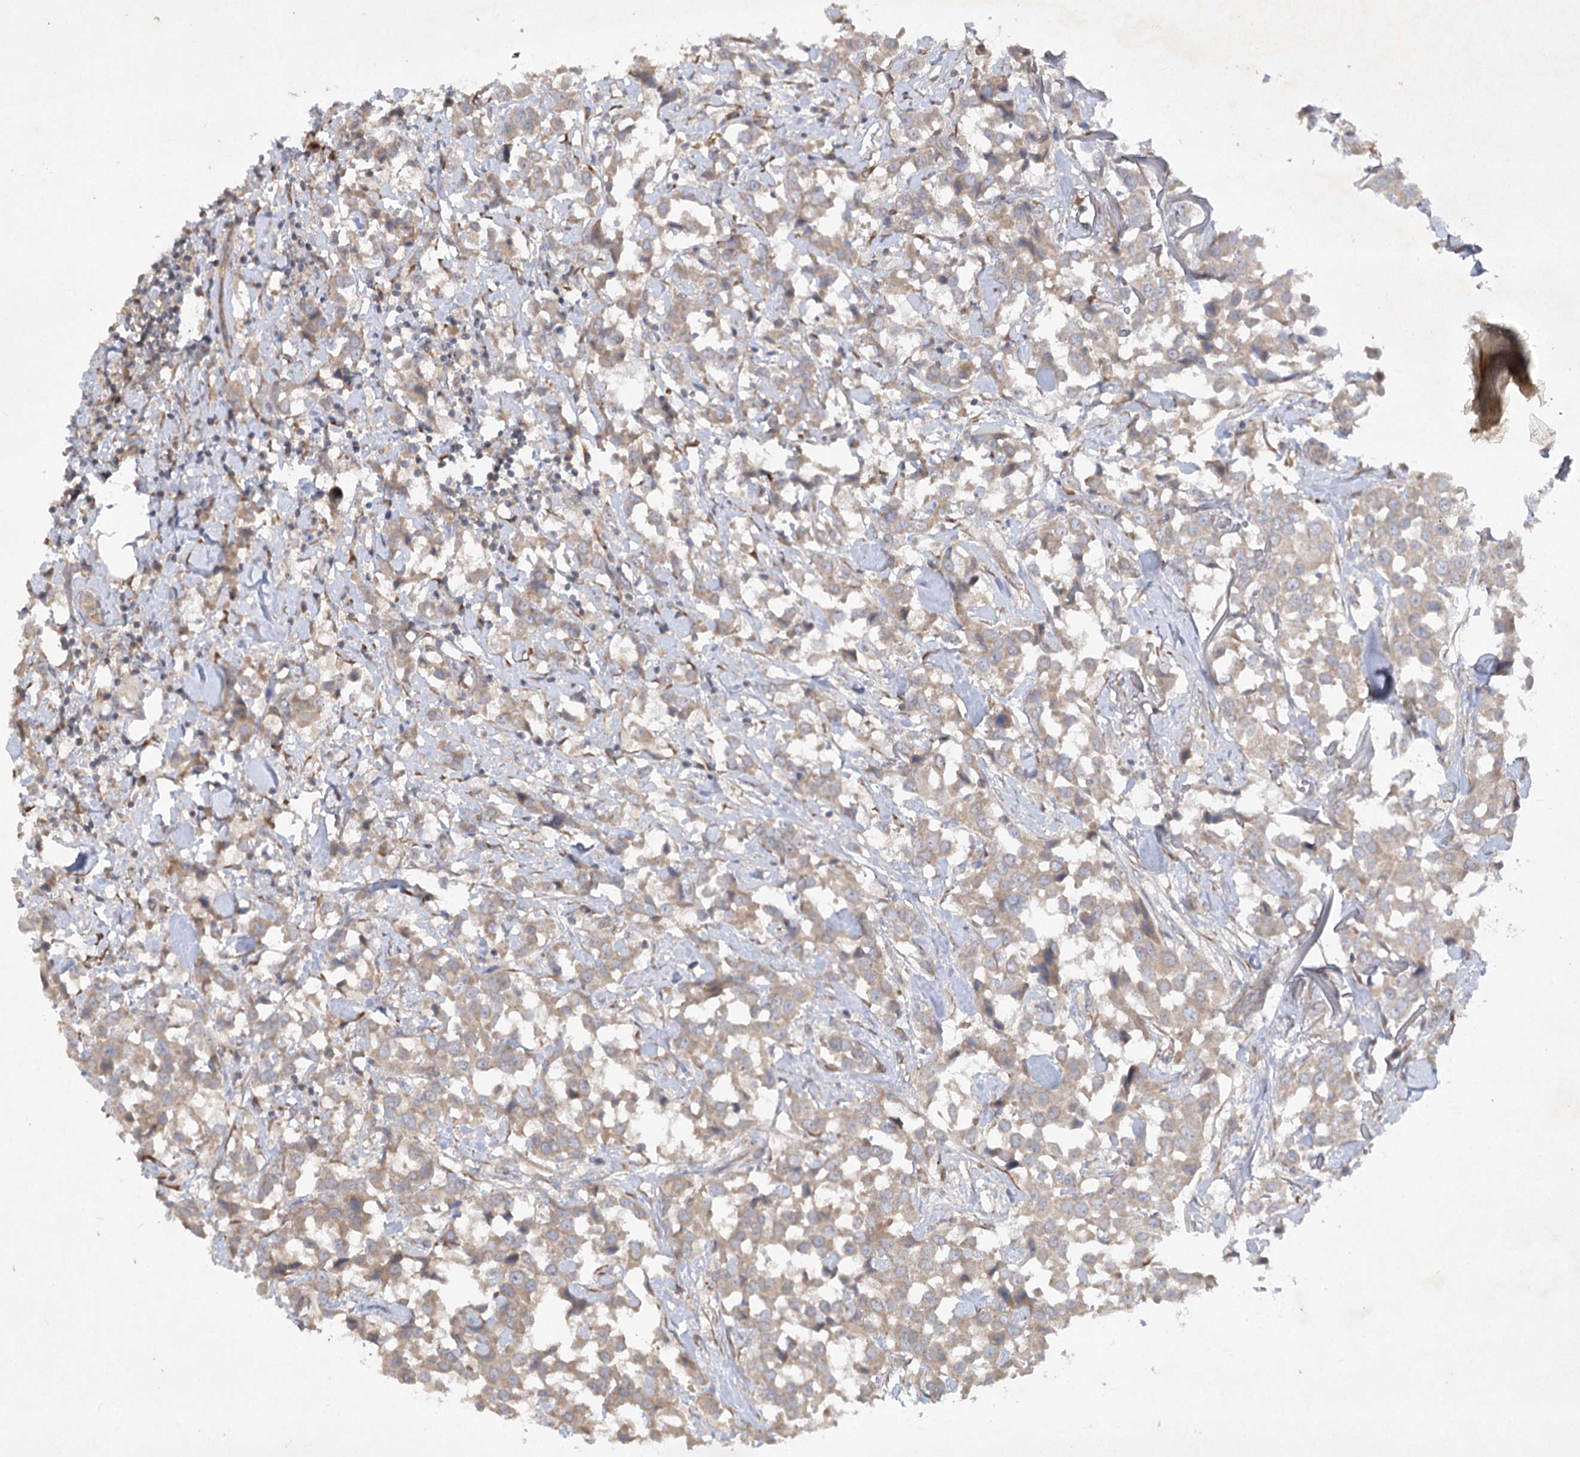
{"staining": {"intensity": "weak", "quantity": ">75%", "location": "cytoplasmic/membranous"}, "tissue": "breast cancer", "cell_type": "Tumor cells", "image_type": "cancer", "snomed": [{"axis": "morphology", "description": "Duct carcinoma"}, {"axis": "topography", "description": "Breast"}], "caption": "Immunohistochemistry (IHC) image of neoplastic tissue: invasive ductal carcinoma (breast) stained using immunohistochemistry demonstrates low levels of weak protein expression localized specifically in the cytoplasmic/membranous of tumor cells, appearing as a cytoplasmic/membranous brown color.", "gene": "TRAF3IP1", "patient": {"sex": "female", "age": 80}}